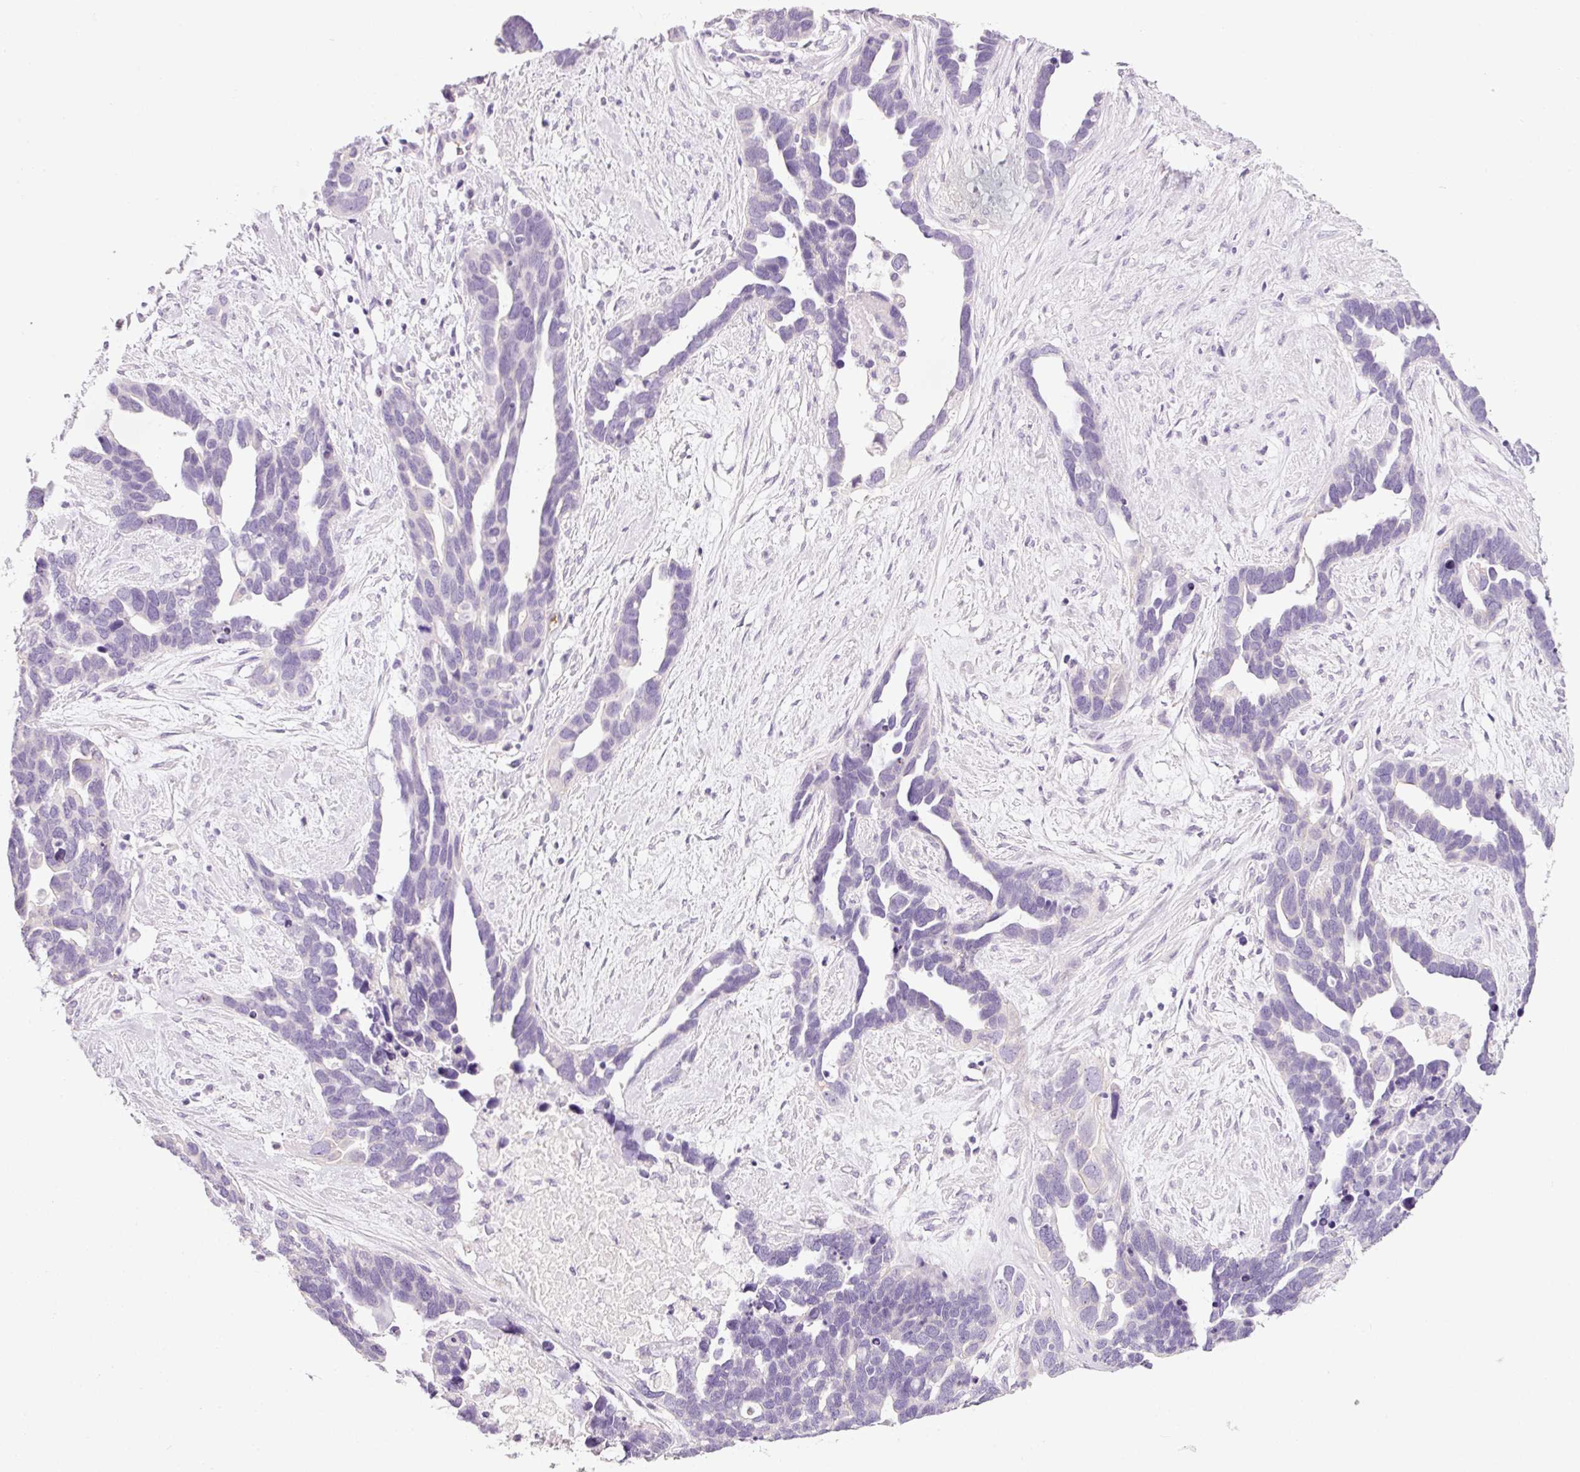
{"staining": {"intensity": "negative", "quantity": "none", "location": "none"}, "tissue": "ovarian cancer", "cell_type": "Tumor cells", "image_type": "cancer", "snomed": [{"axis": "morphology", "description": "Cystadenocarcinoma, serous, NOS"}, {"axis": "topography", "description": "Ovary"}], "caption": "Immunohistochemistry (IHC) image of neoplastic tissue: human ovarian cancer (serous cystadenocarcinoma) stained with DAB (3,3'-diaminobenzidine) shows no significant protein staining in tumor cells.", "gene": "HSPA4L", "patient": {"sex": "female", "age": 54}}